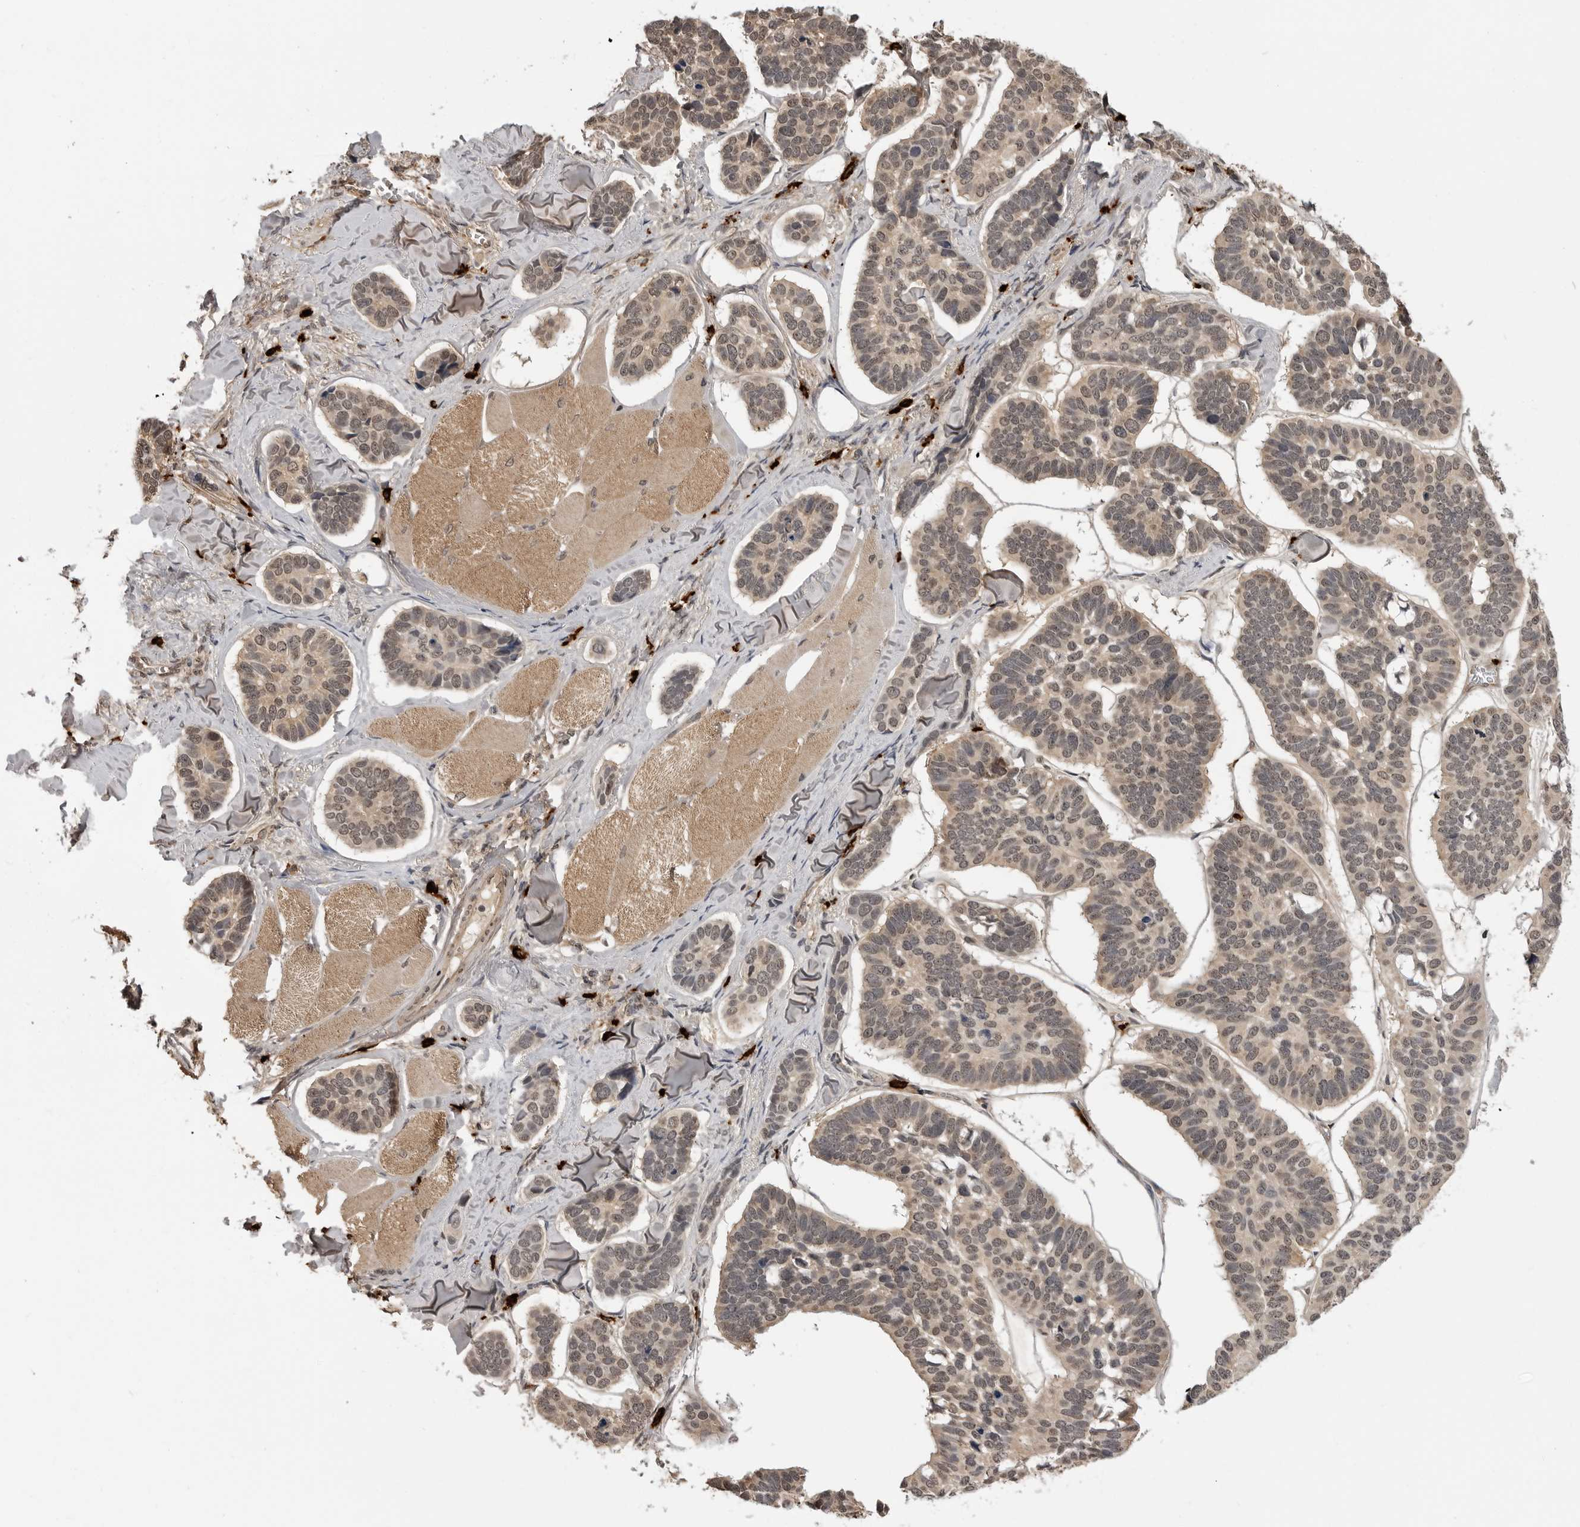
{"staining": {"intensity": "weak", "quantity": "25%-75%", "location": "cytoplasmic/membranous,nuclear"}, "tissue": "skin cancer", "cell_type": "Tumor cells", "image_type": "cancer", "snomed": [{"axis": "morphology", "description": "Basal cell carcinoma"}, {"axis": "topography", "description": "Skin"}], "caption": "Basal cell carcinoma (skin) stained with a brown dye displays weak cytoplasmic/membranous and nuclear positive staining in about 25%-75% of tumor cells.", "gene": "IL24", "patient": {"sex": "male", "age": 62}}